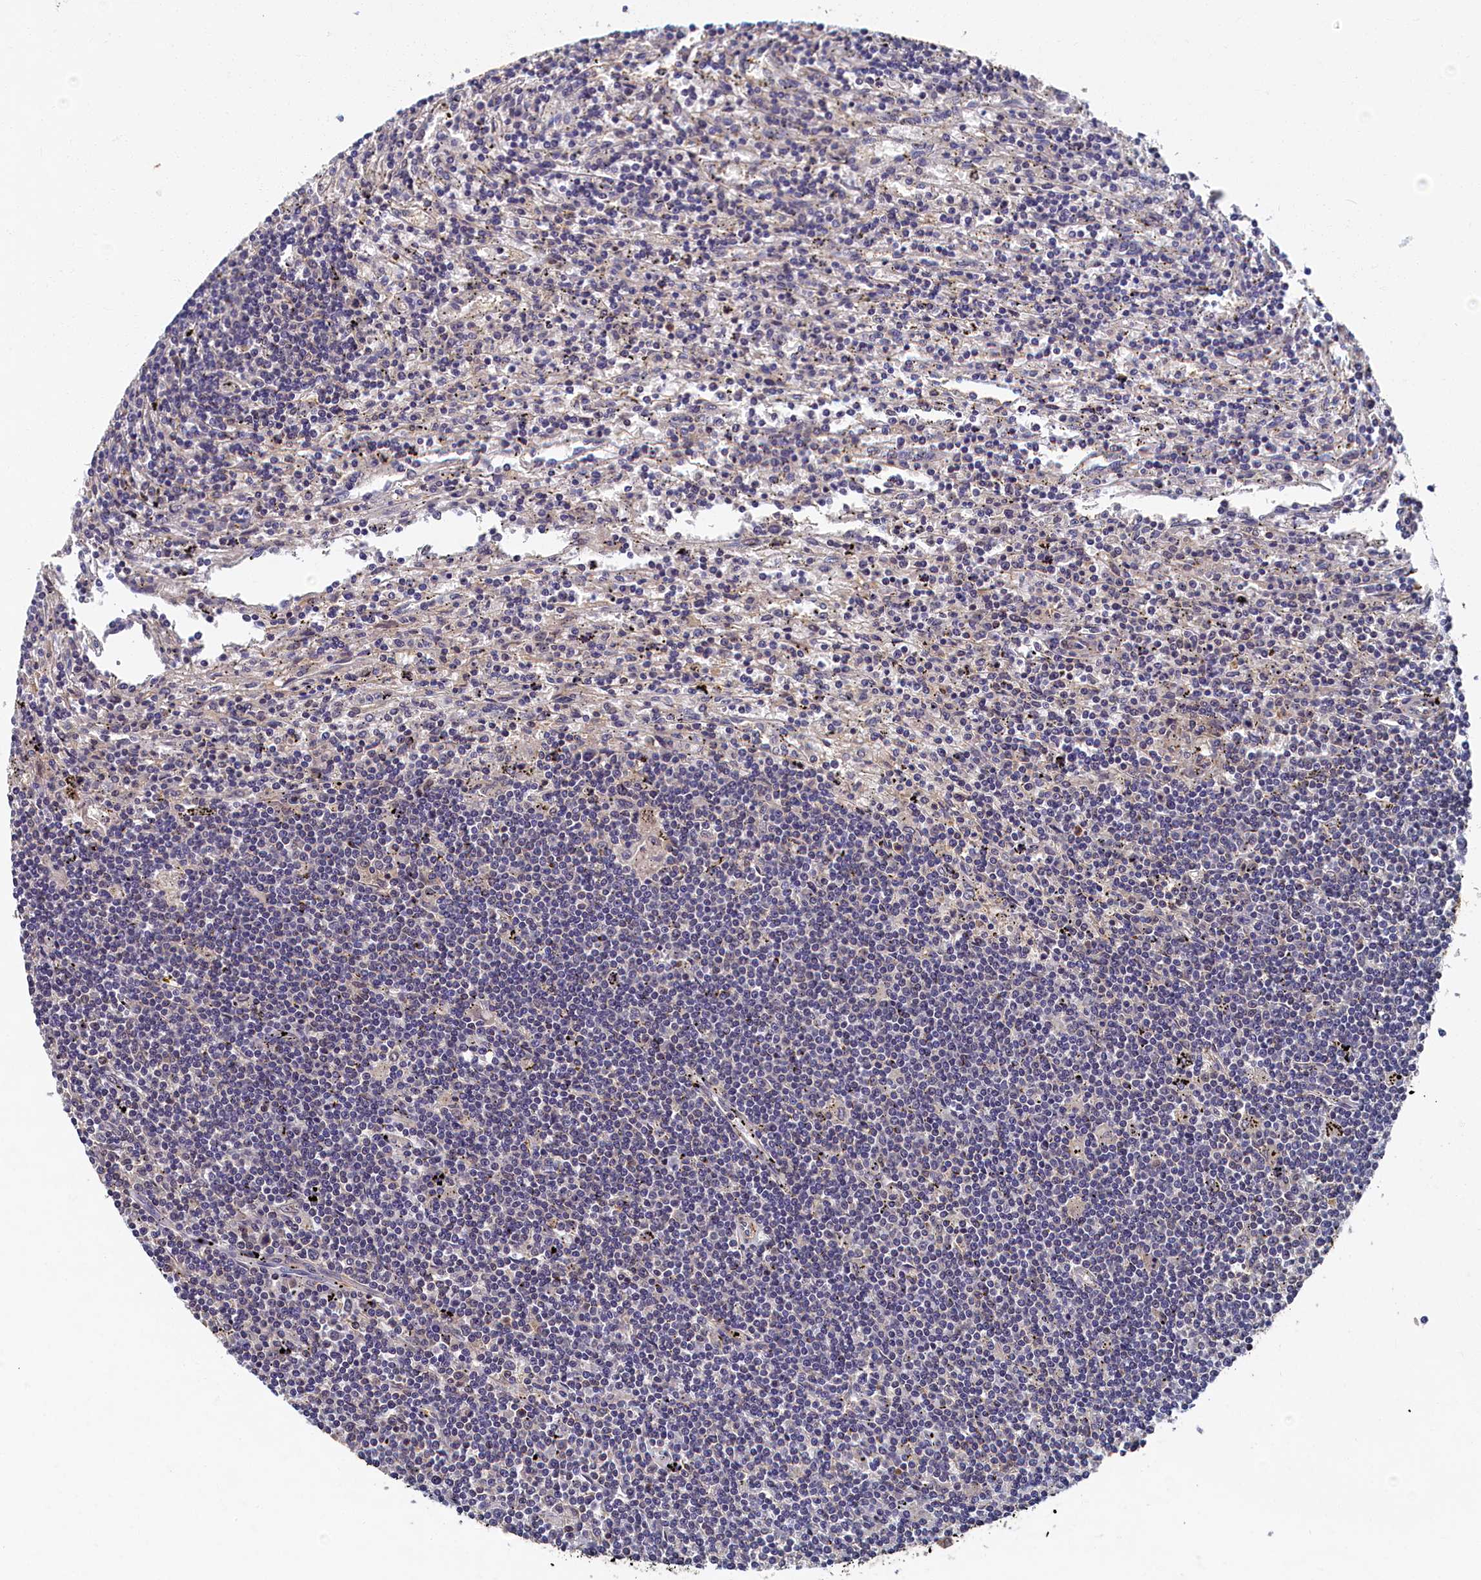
{"staining": {"intensity": "negative", "quantity": "none", "location": "none"}, "tissue": "lymphoma", "cell_type": "Tumor cells", "image_type": "cancer", "snomed": [{"axis": "morphology", "description": "Malignant lymphoma, non-Hodgkin's type, Low grade"}, {"axis": "topography", "description": "Spleen"}], "caption": "A photomicrograph of malignant lymphoma, non-Hodgkin's type (low-grade) stained for a protein demonstrates no brown staining in tumor cells.", "gene": "TBCB", "patient": {"sex": "male", "age": 76}}